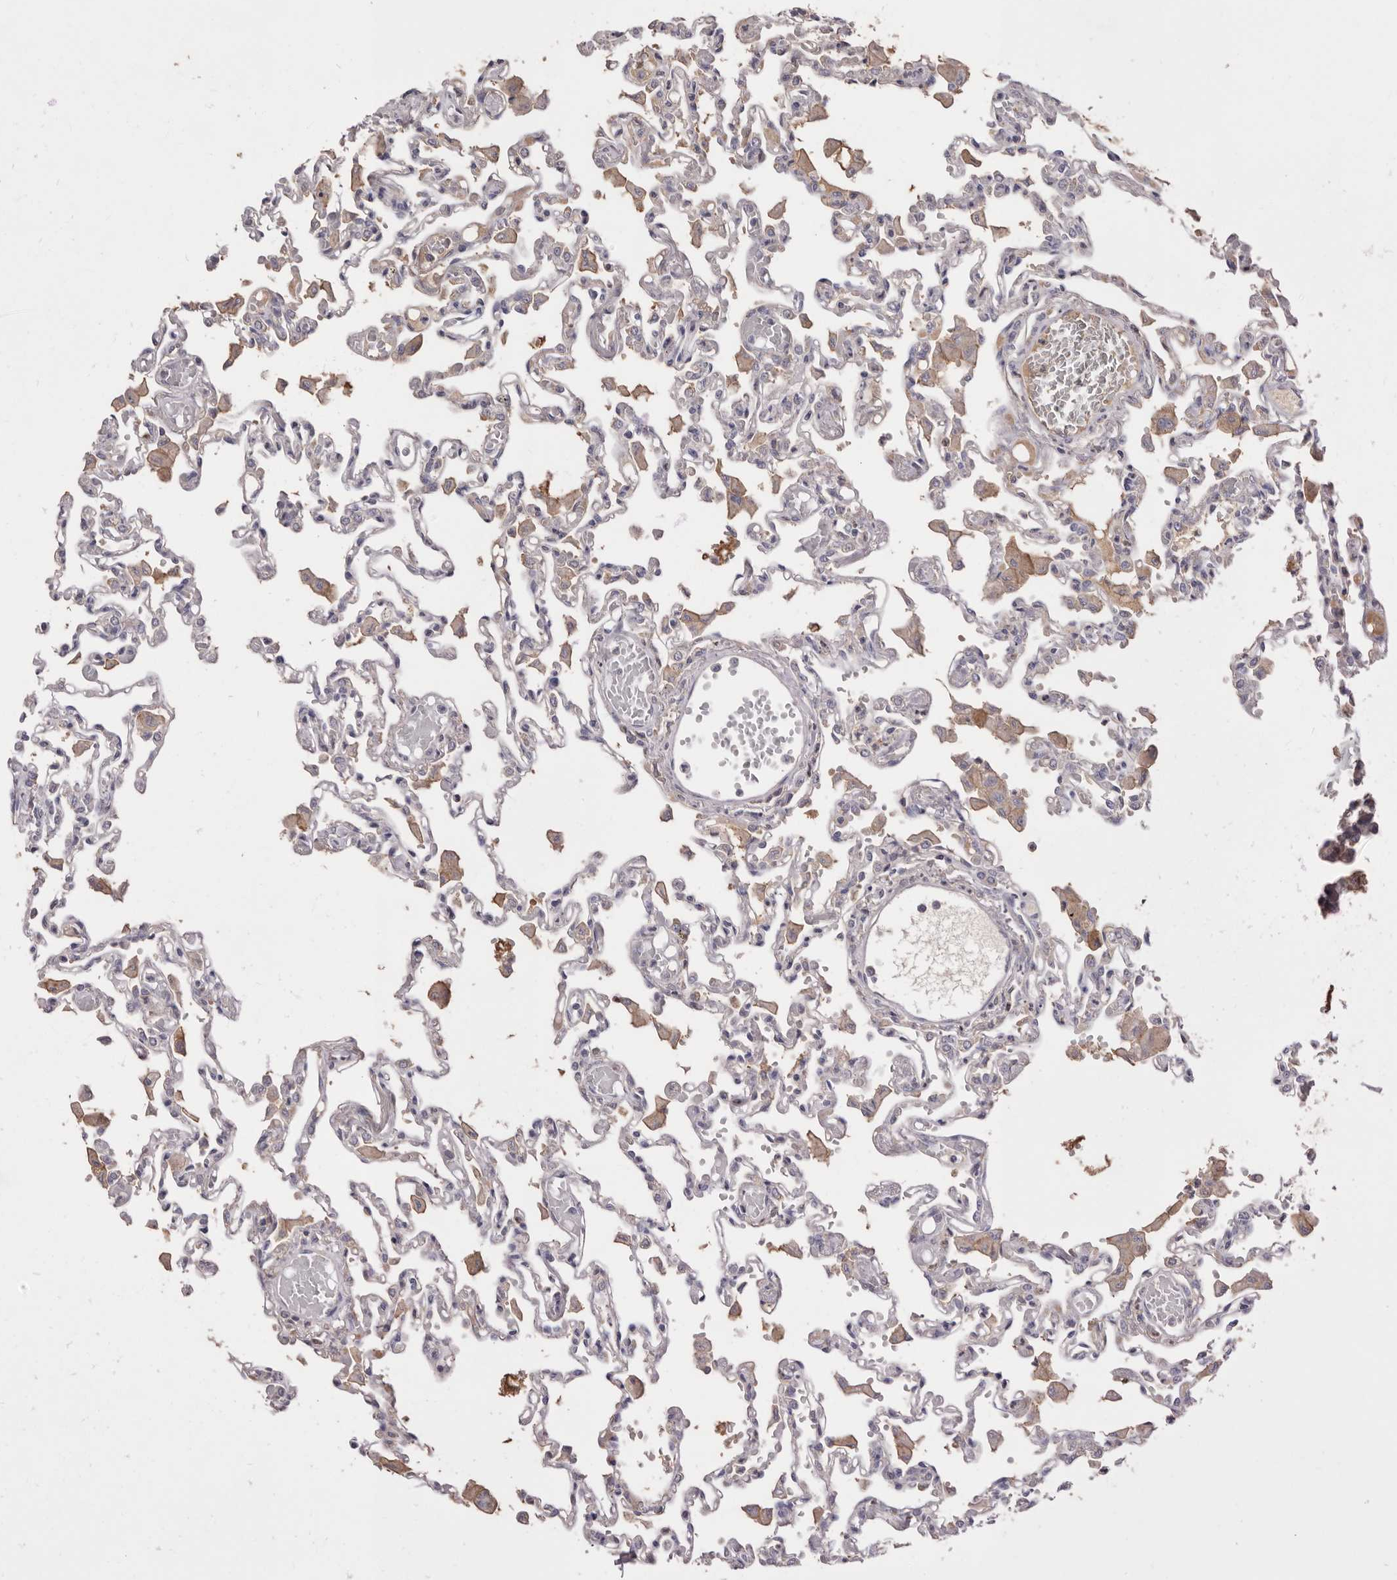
{"staining": {"intensity": "negative", "quantity": "none", "location": "none"}, "tissue": "lung", "cell_type": "Alveolar cells", "image_type": "normal", "snomed": [{"axis": "morphology", "description": "Normal tissue, NOS"}, {"axis": "topography", "description": "Bronchus"}, {"axis": "topography", "description": "Lung"}], "caption": "This is an immunohistochemistry (IHC) micrograph of benign human lung. There is no expression in alveolar cells.", "gene": "HCAR2", "patient": {"sex": "female", "age": 49}}